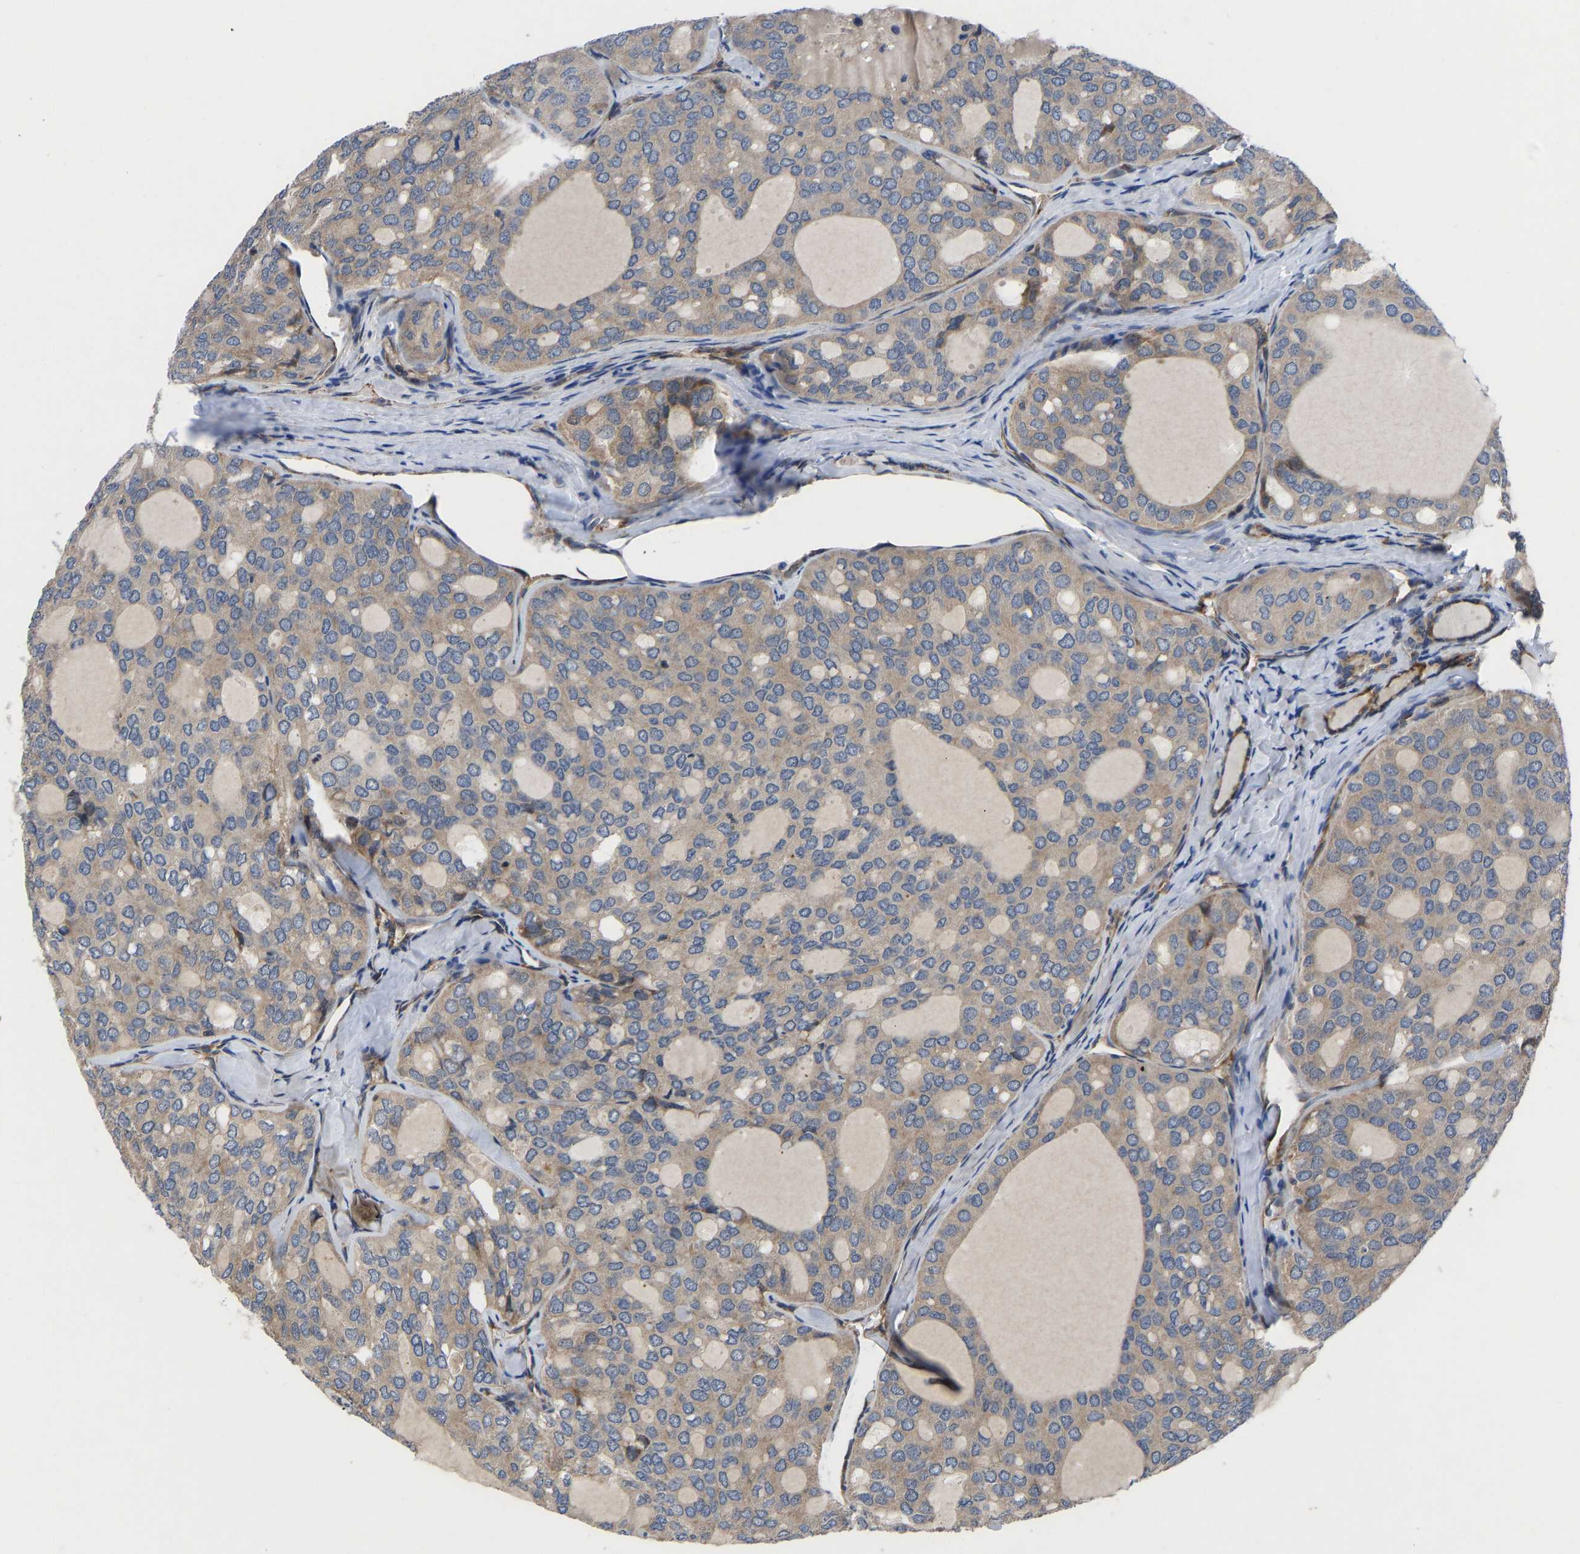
{"staining": {"intensity": "weak", "quantity": ">75%", "location": "cytoplasmic/membranous"}, "tissue": "thyroid cancer", "cell_type": "Tumor cells", "image_type": "cancer", "snomed": [{"axis": "morphology", "description": "Follicular adenoma carcinoma, NOS"}, {"axis": "topography", "description": "Thyroid gland"}], "caption": "Human thyroid cancer stained with a protein marker displays weak staining in tumor cells.", "gene": "FRRS1", "patient": {"sex": "male", "age": 75}}